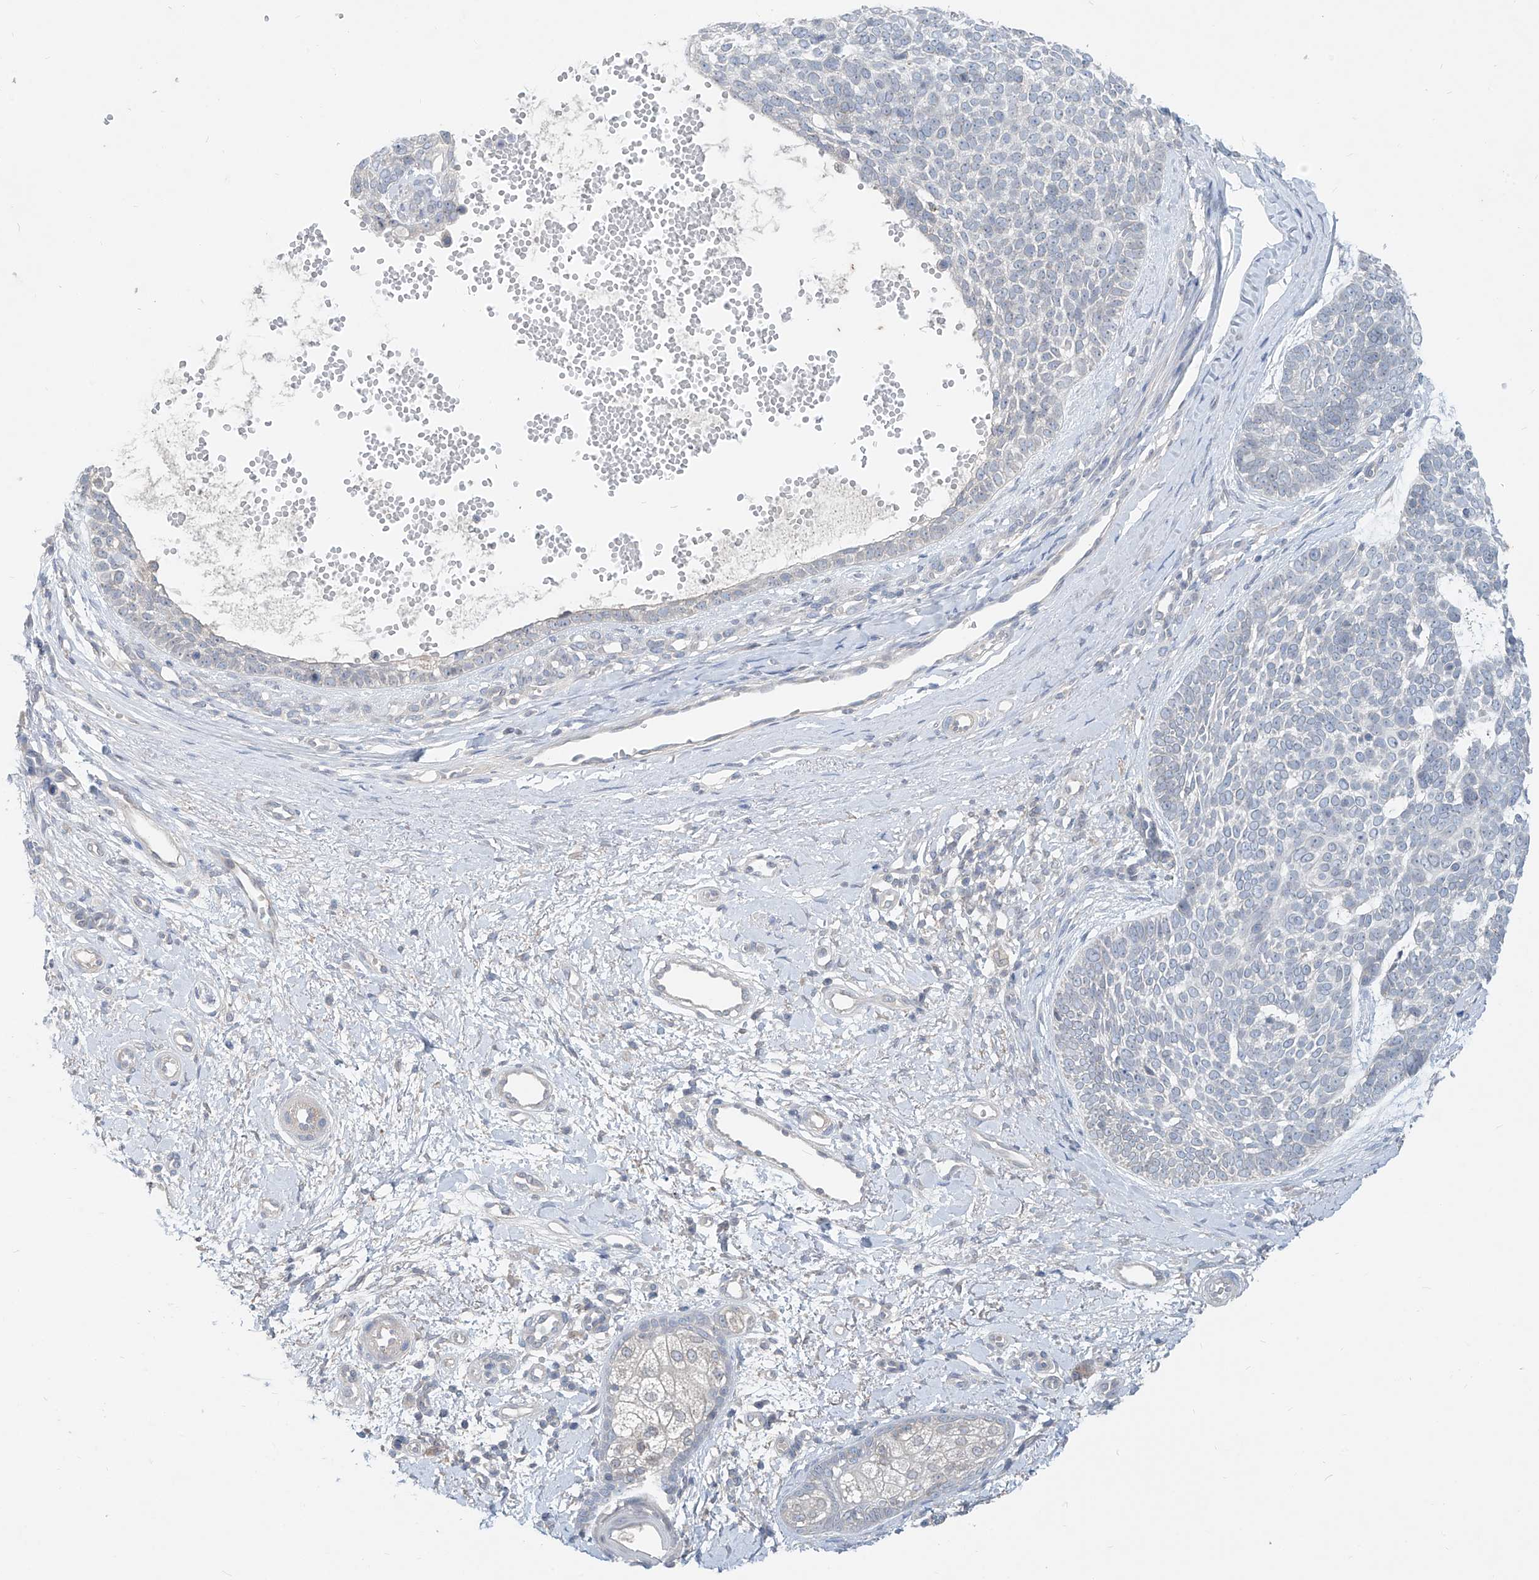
{"staining": {"intensity": "negative", "quantity": "none", "location": "none"}, "tissue": "skin cancer", "cell_type": "Tumor cells", "image_type": "cancer", "snomed": [{"axis": "morphology", "description": "Basal cell carcinoma"}, {"axis": "topography", "description": "Skin"}], "caption": "This micrograph is of basal cell carcinoma (skin) stained with immunohistochemistry to label a protein in brown with the nuclei are counter-stained blue. There is no positivity in tumor cells.", "gene": "KRTAP25-1", "patient": {"sex": "female", "age": 81}}